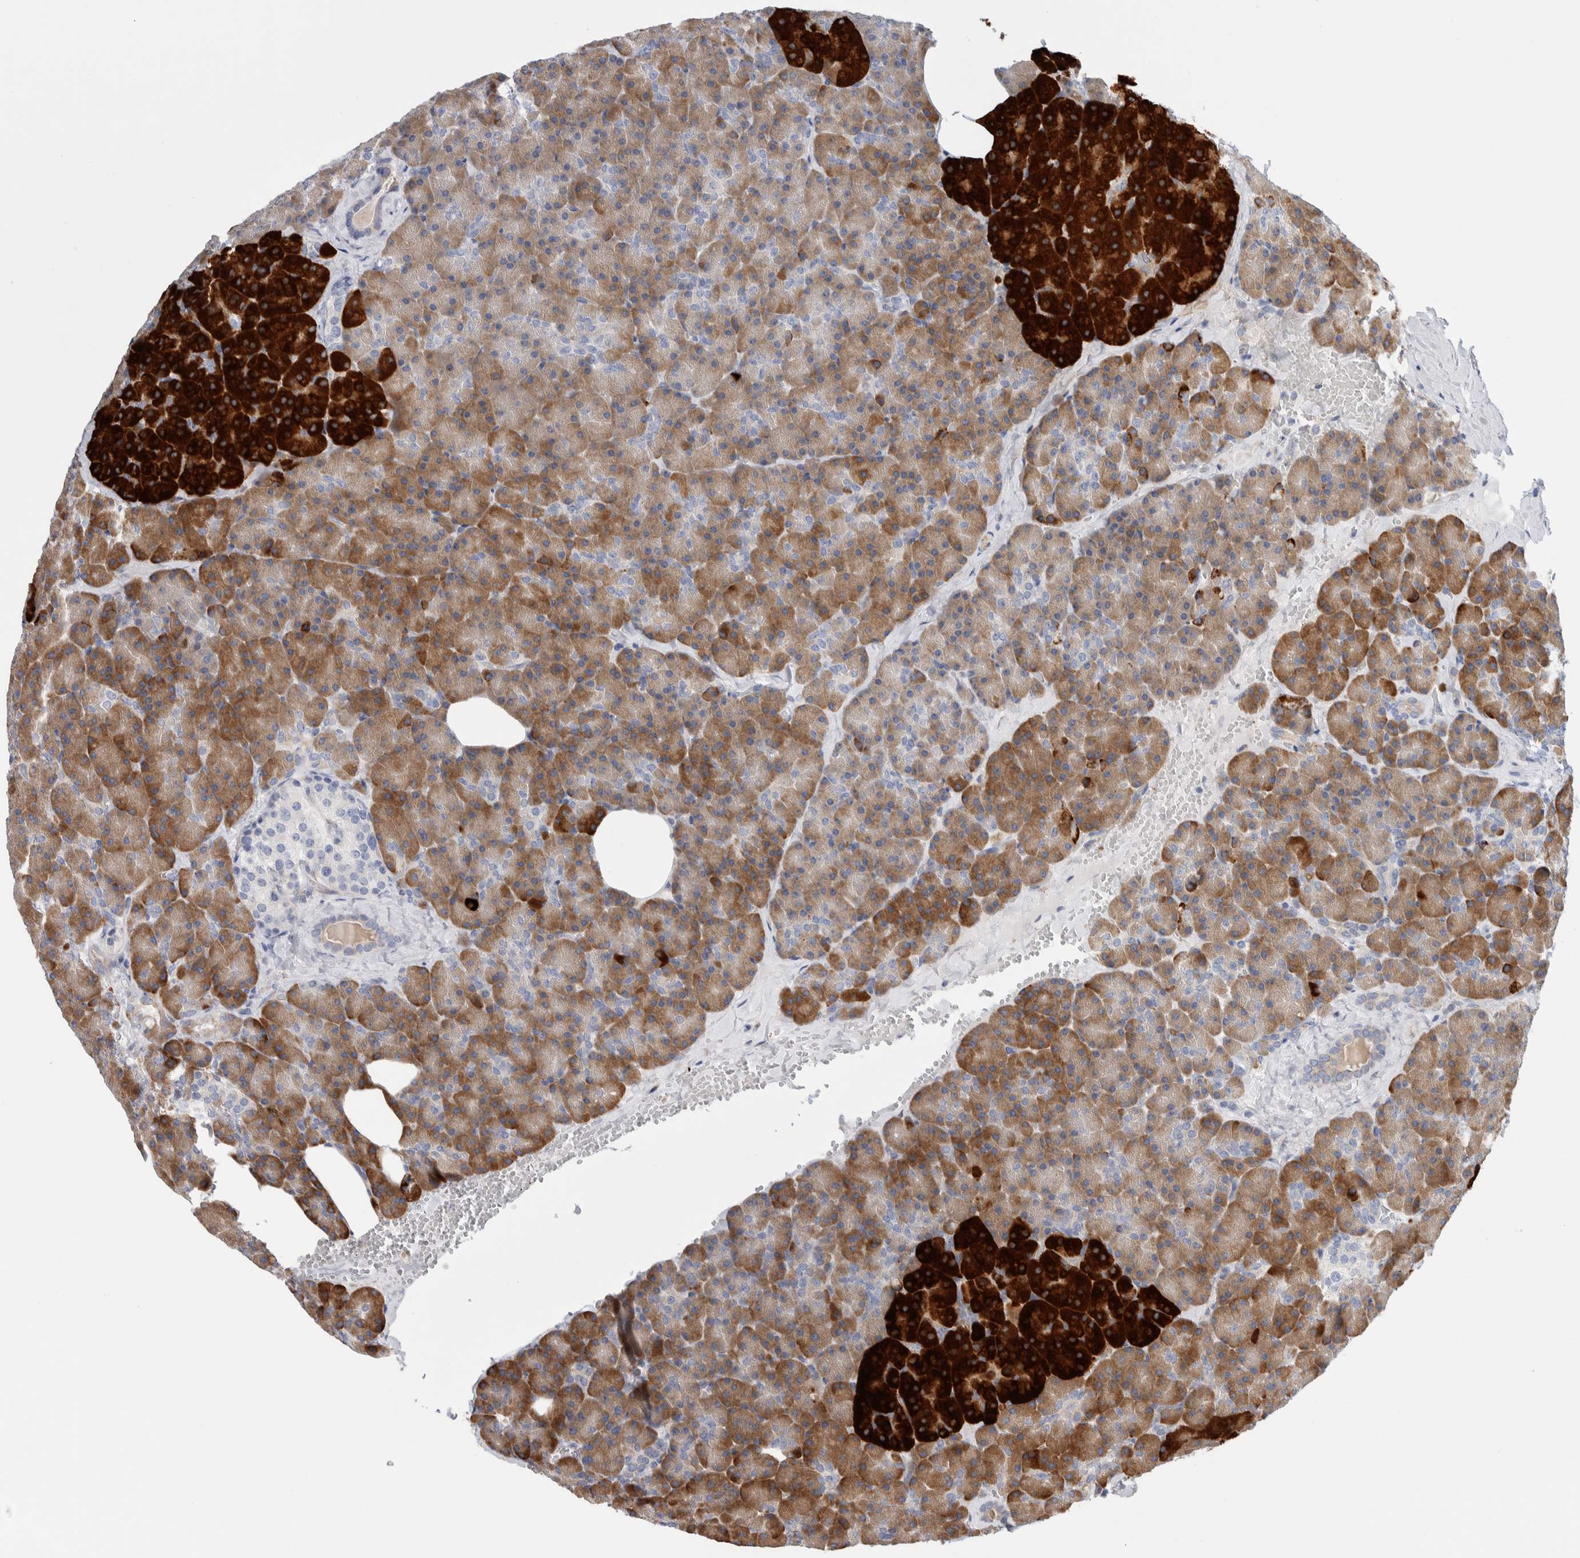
{"staining": {"intensity": "moderate", "quantity": "25%-75%", "location": "cytoplasmic/membranous"}, "tissue": "pancreas", "cell_type": "Exocrine glandular cells", "image_type": "normal", "snomed": [{"axis": "morphology", "description": "Normal tissue, NOS"}, {"axis": "morphology", "description": "Carcinoid, malignant, NOS"}, {"axis": "topography", "description": "Pancreas"}], "caption": "A medium amount of moderate cytoplasmic/membranous expression is identified in approximately 25%-75% of exocrine glandular cells in unremarkable pancreas.", "gene": "ENGASE", "patient": {"sex": "female", "age": 35}}